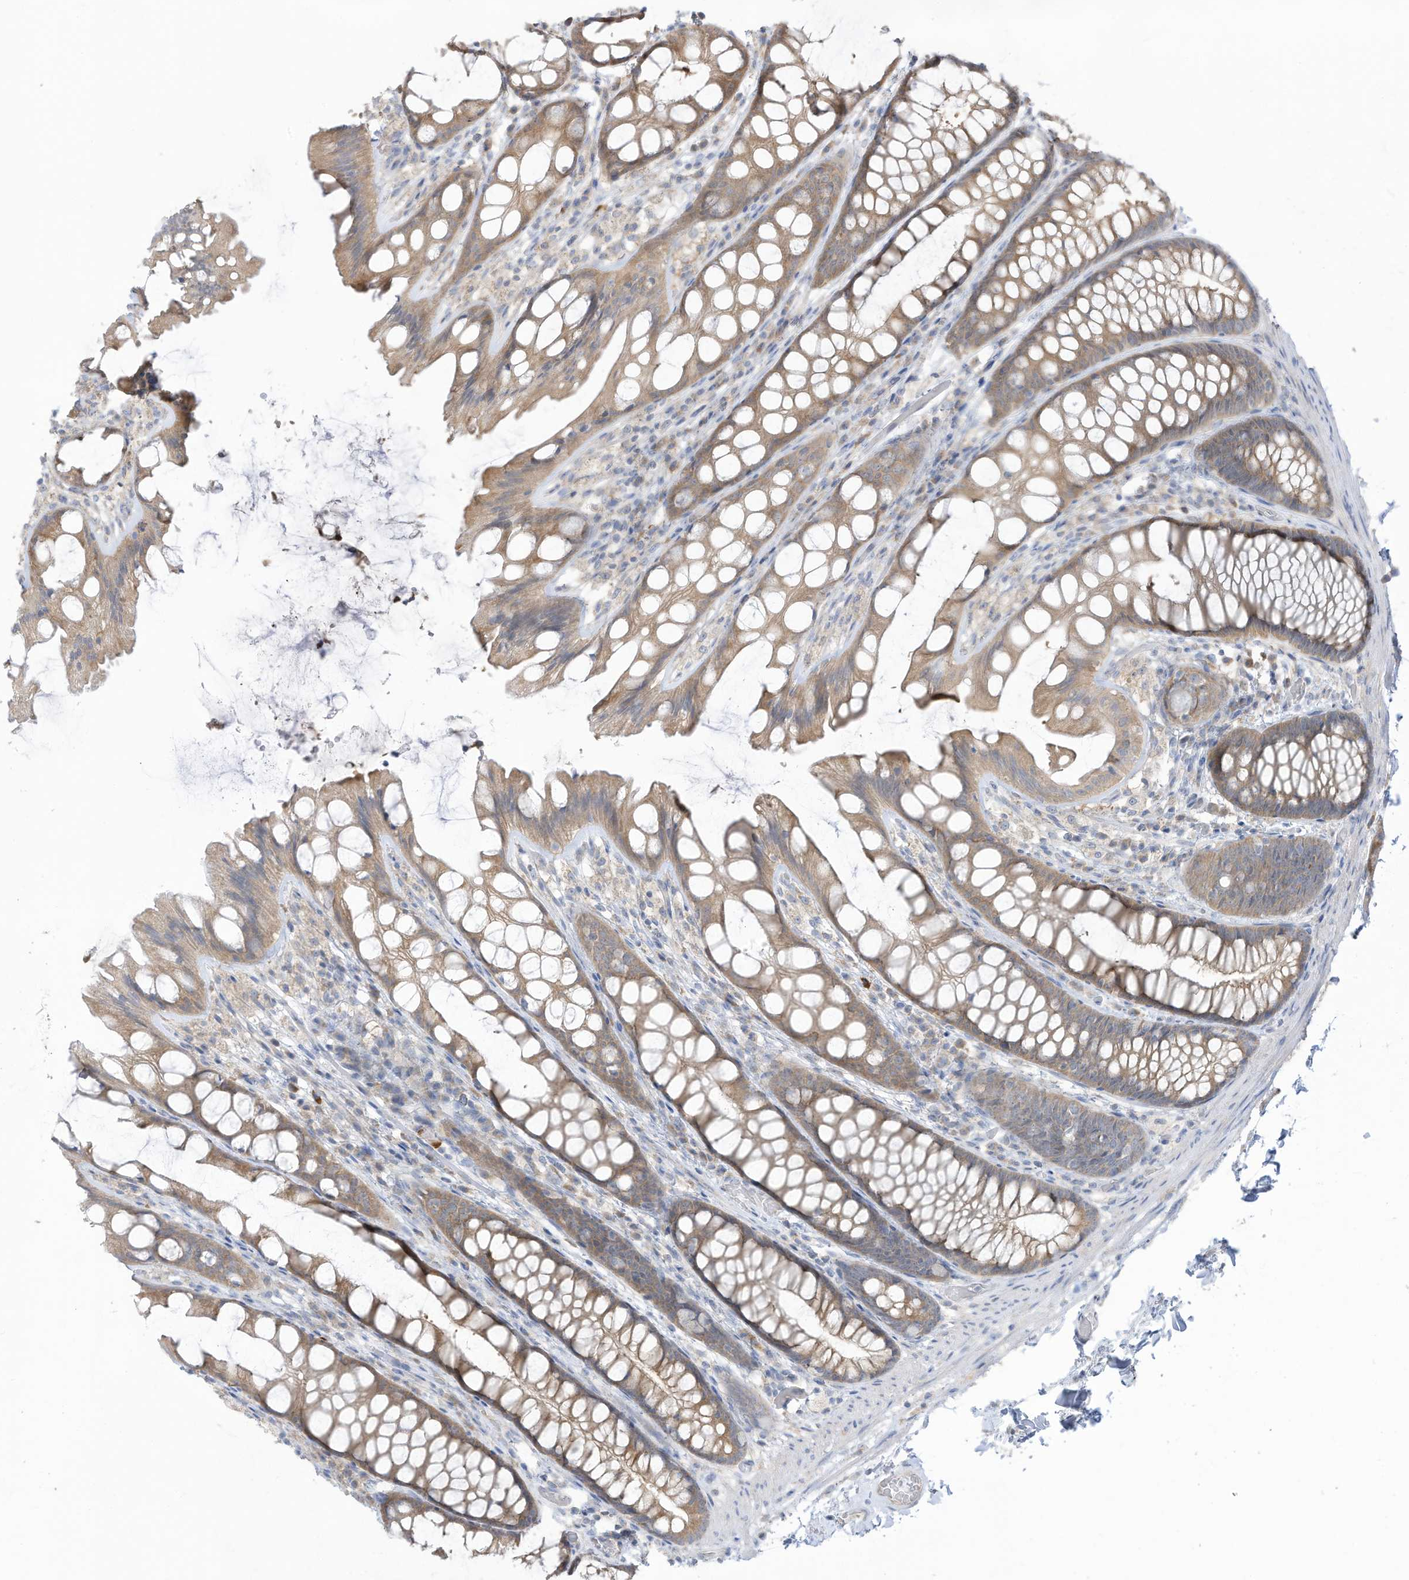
{"staining": {"intensity": "weak", "quantity": ">75%", "location": "cytoplasmic/membranous"}, "tissue": "colon", "cell_type": "Endothelial cells", "image_type": "normal", "snomed": [{"axis": "morphology", "description": "Normal tissue, NOS"}, {"axis": "topography", "description": "Colon"}], "caption": "IHC photomicrograph of normal colon stained for a protein (brown), which demonstrates low levels of weak cytoplasmic/membranous positivity in about >75% of endothelial cells.", "gene": "LRRN2", "patient": {"sex": "male", "age": 47}}